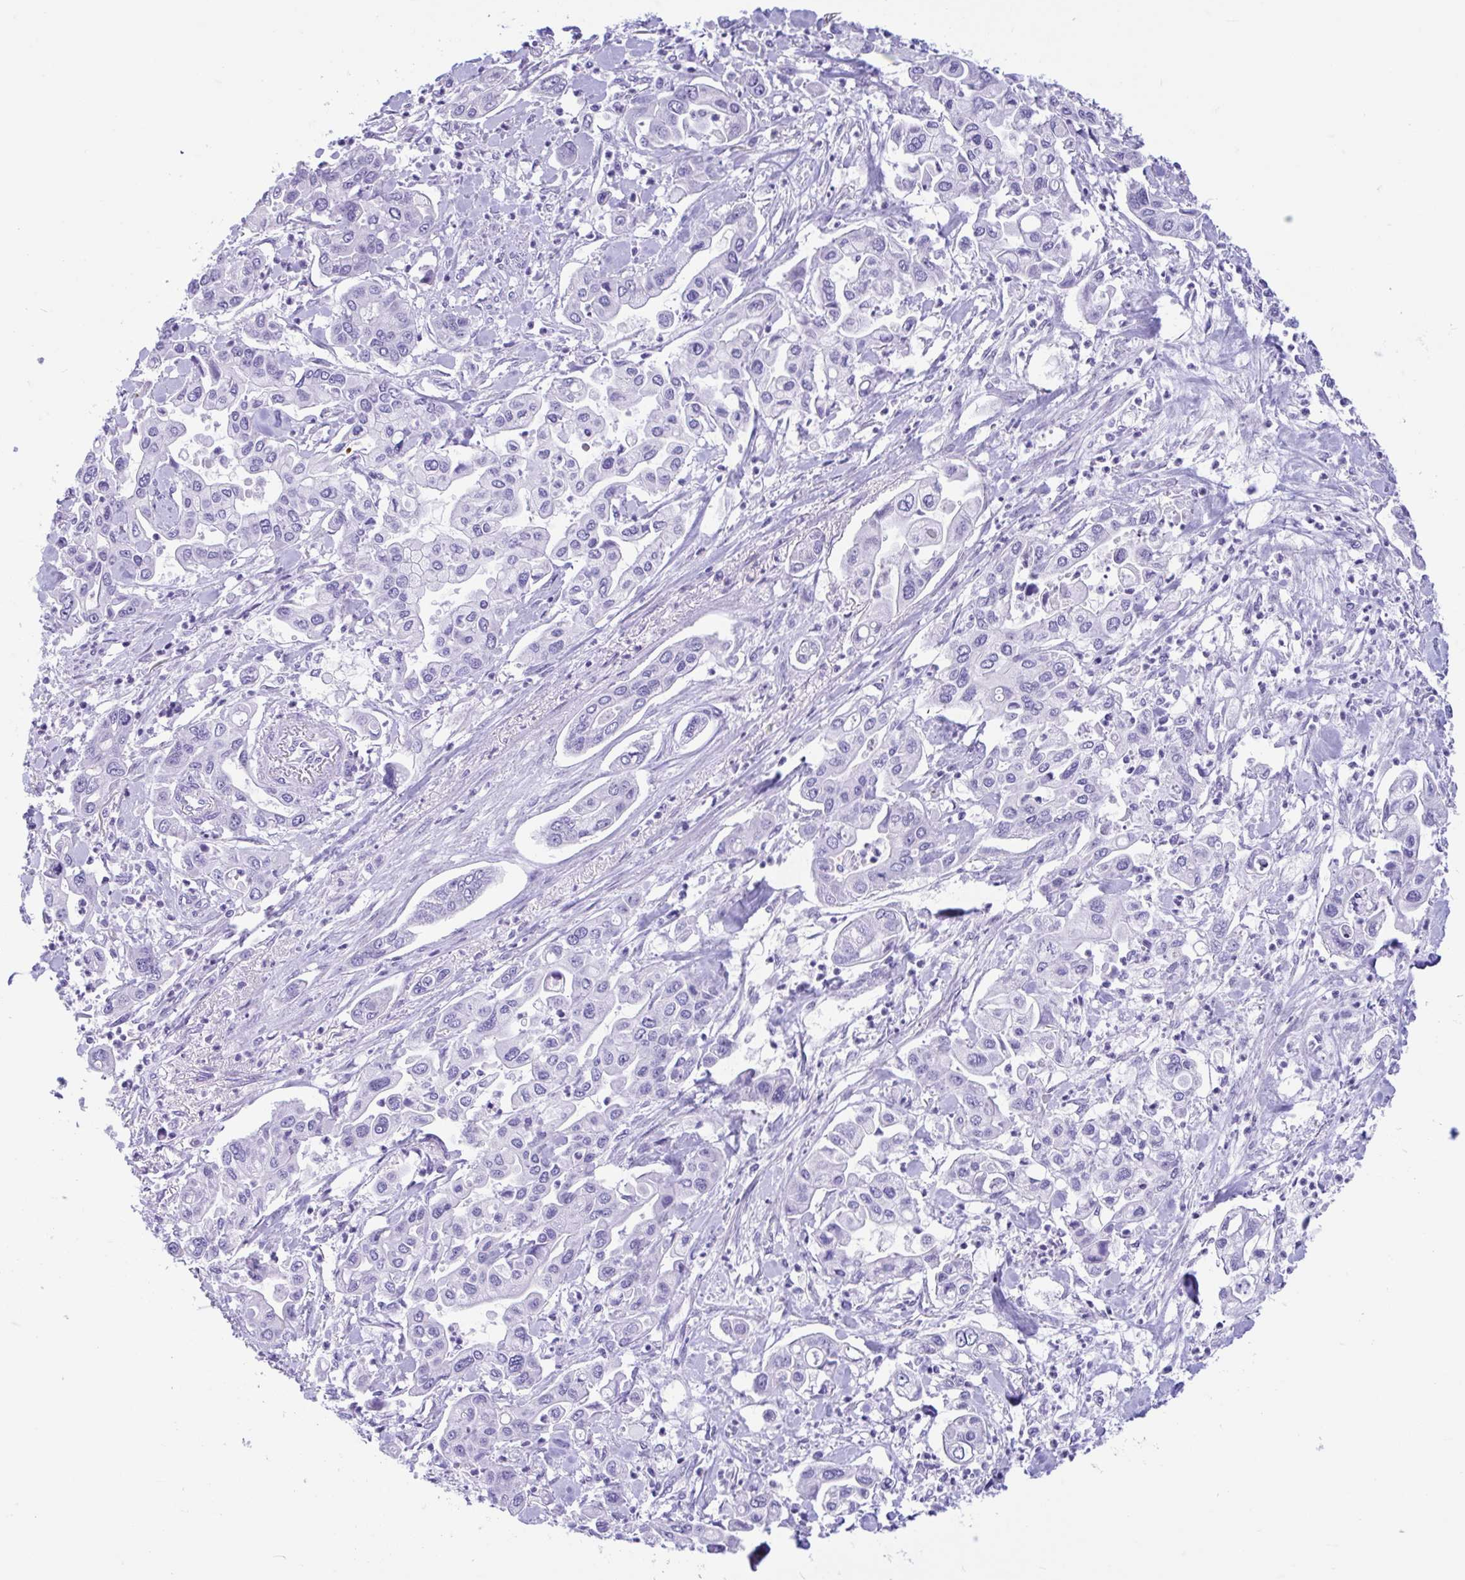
{"staining": {"intensity": "negative", "quantity": "none", "location": "none"}, "tissue": "pancreatic cancer", "cell_type": "Tumor cells", "image_type": "cancer", "snomed": [{"axis": "morphology", "description": "Adenocarcinoma, NOS"}, {"axis": "topography", "description": "Pancreas"}], "caption": "Tumor cells are negative for brown protein staining in adenocarcinoma (pancreatic).", "gene": "OR4N4", "patient": {"sex": "male", "age": 62}}